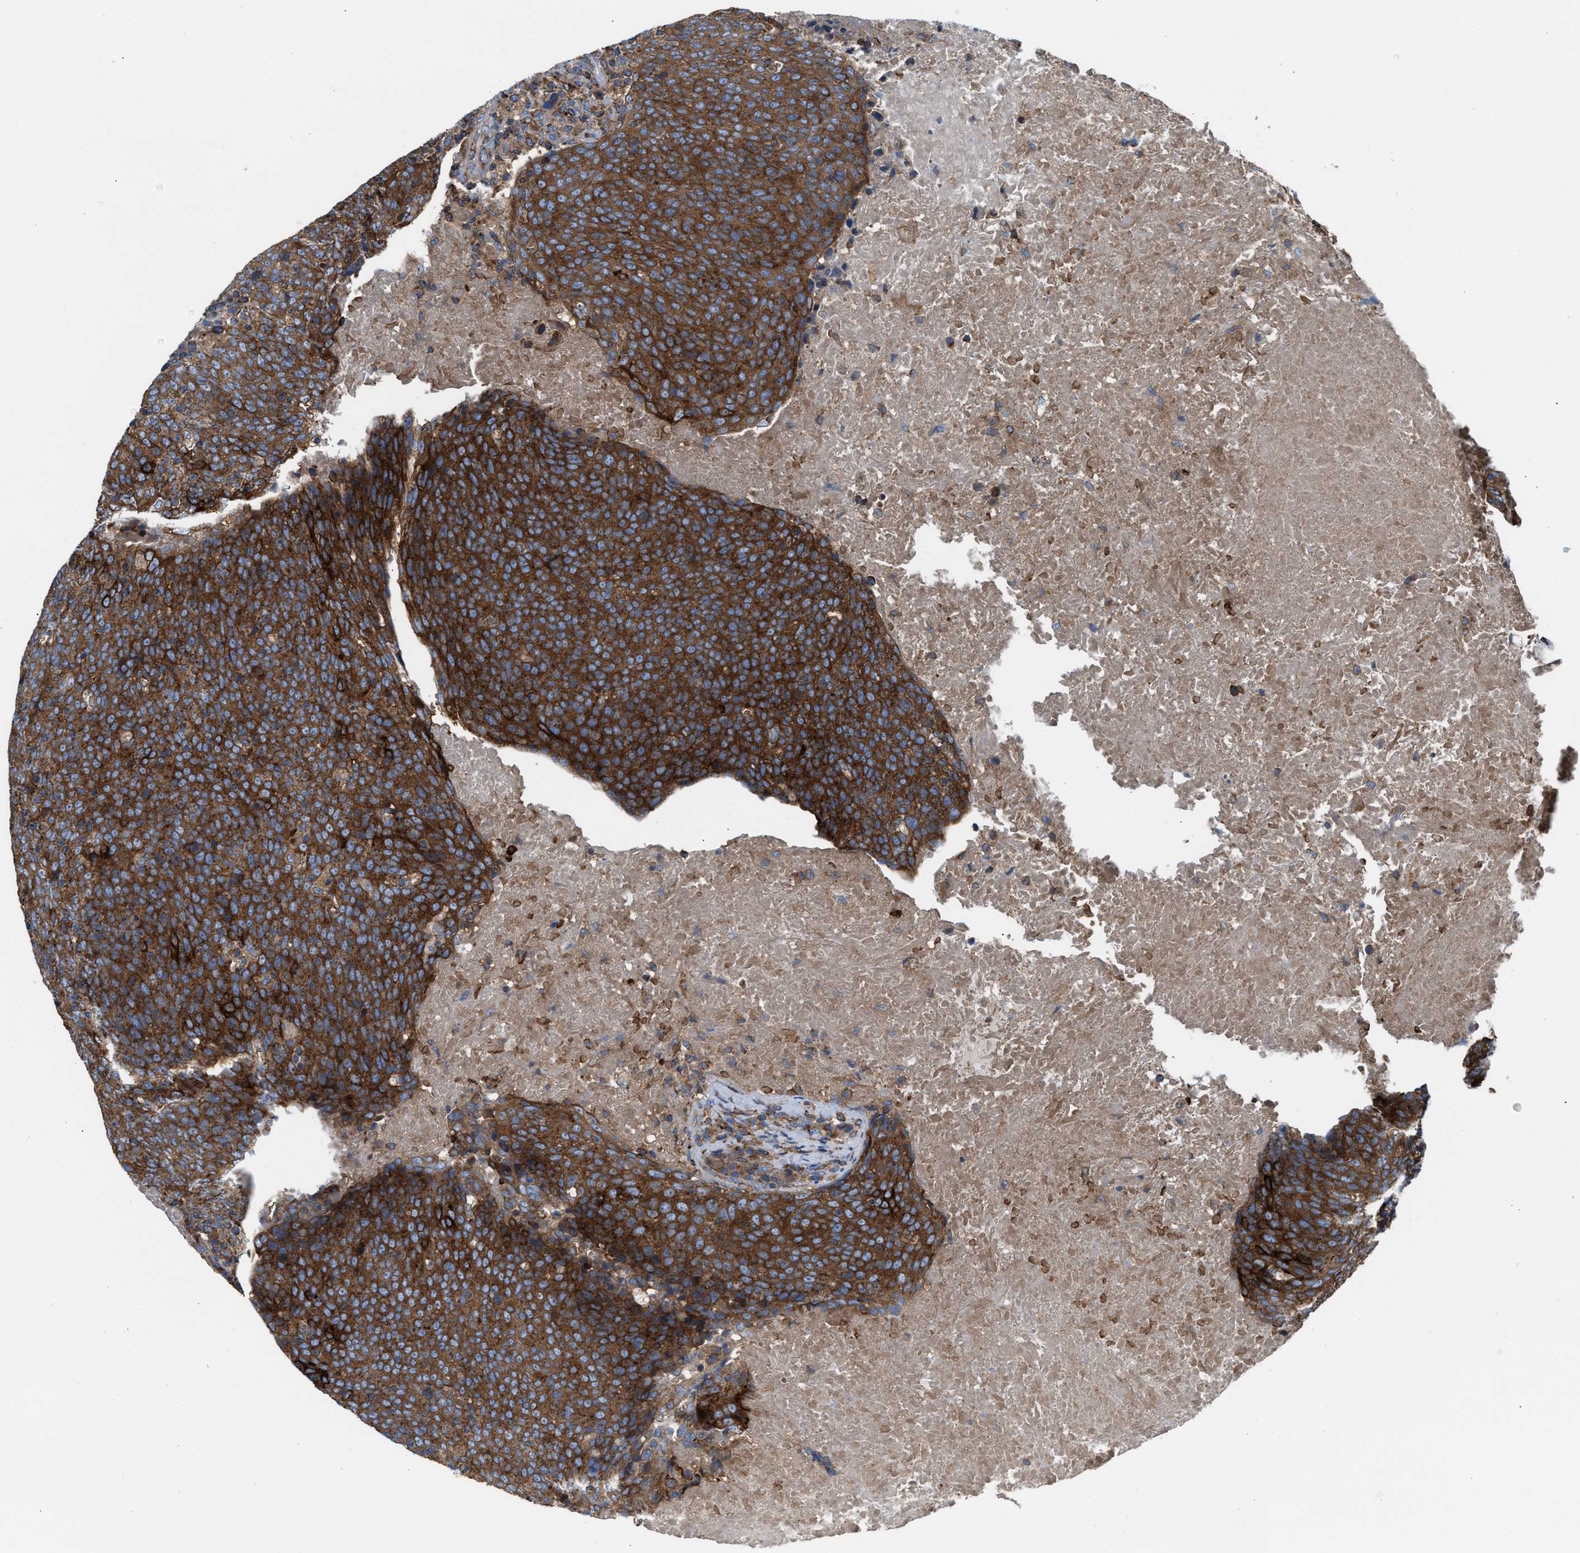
{"staining": {"intensity": "strong", "quantity": ">75%", "location": "cytoplasmic/membranous"}, "tissue": "head and neck cancer", "cell_type": "Tumor cells", "image_type": "cancer", "snomed": [{"axis": "morphology", "description": "Squamous cell carcinoma, NOS"}, {"axis": "morphology", "description": "Squamous cell carcinoma, metastatic, NOS"}, {"axis": "topography", "description": "Lymph node"}, {"axis": "topography", "description": "Head-Neck"}], "caption": "Immunohistochemistry (DAB) staining of human squamous cell carcinoma (head and neck) demonstrates strong cytoplasmic/membranous protein staining in about >75% of tumor cells.", "gene": "TBC1D15", "patient": {"sex": "male", "age": 62}}